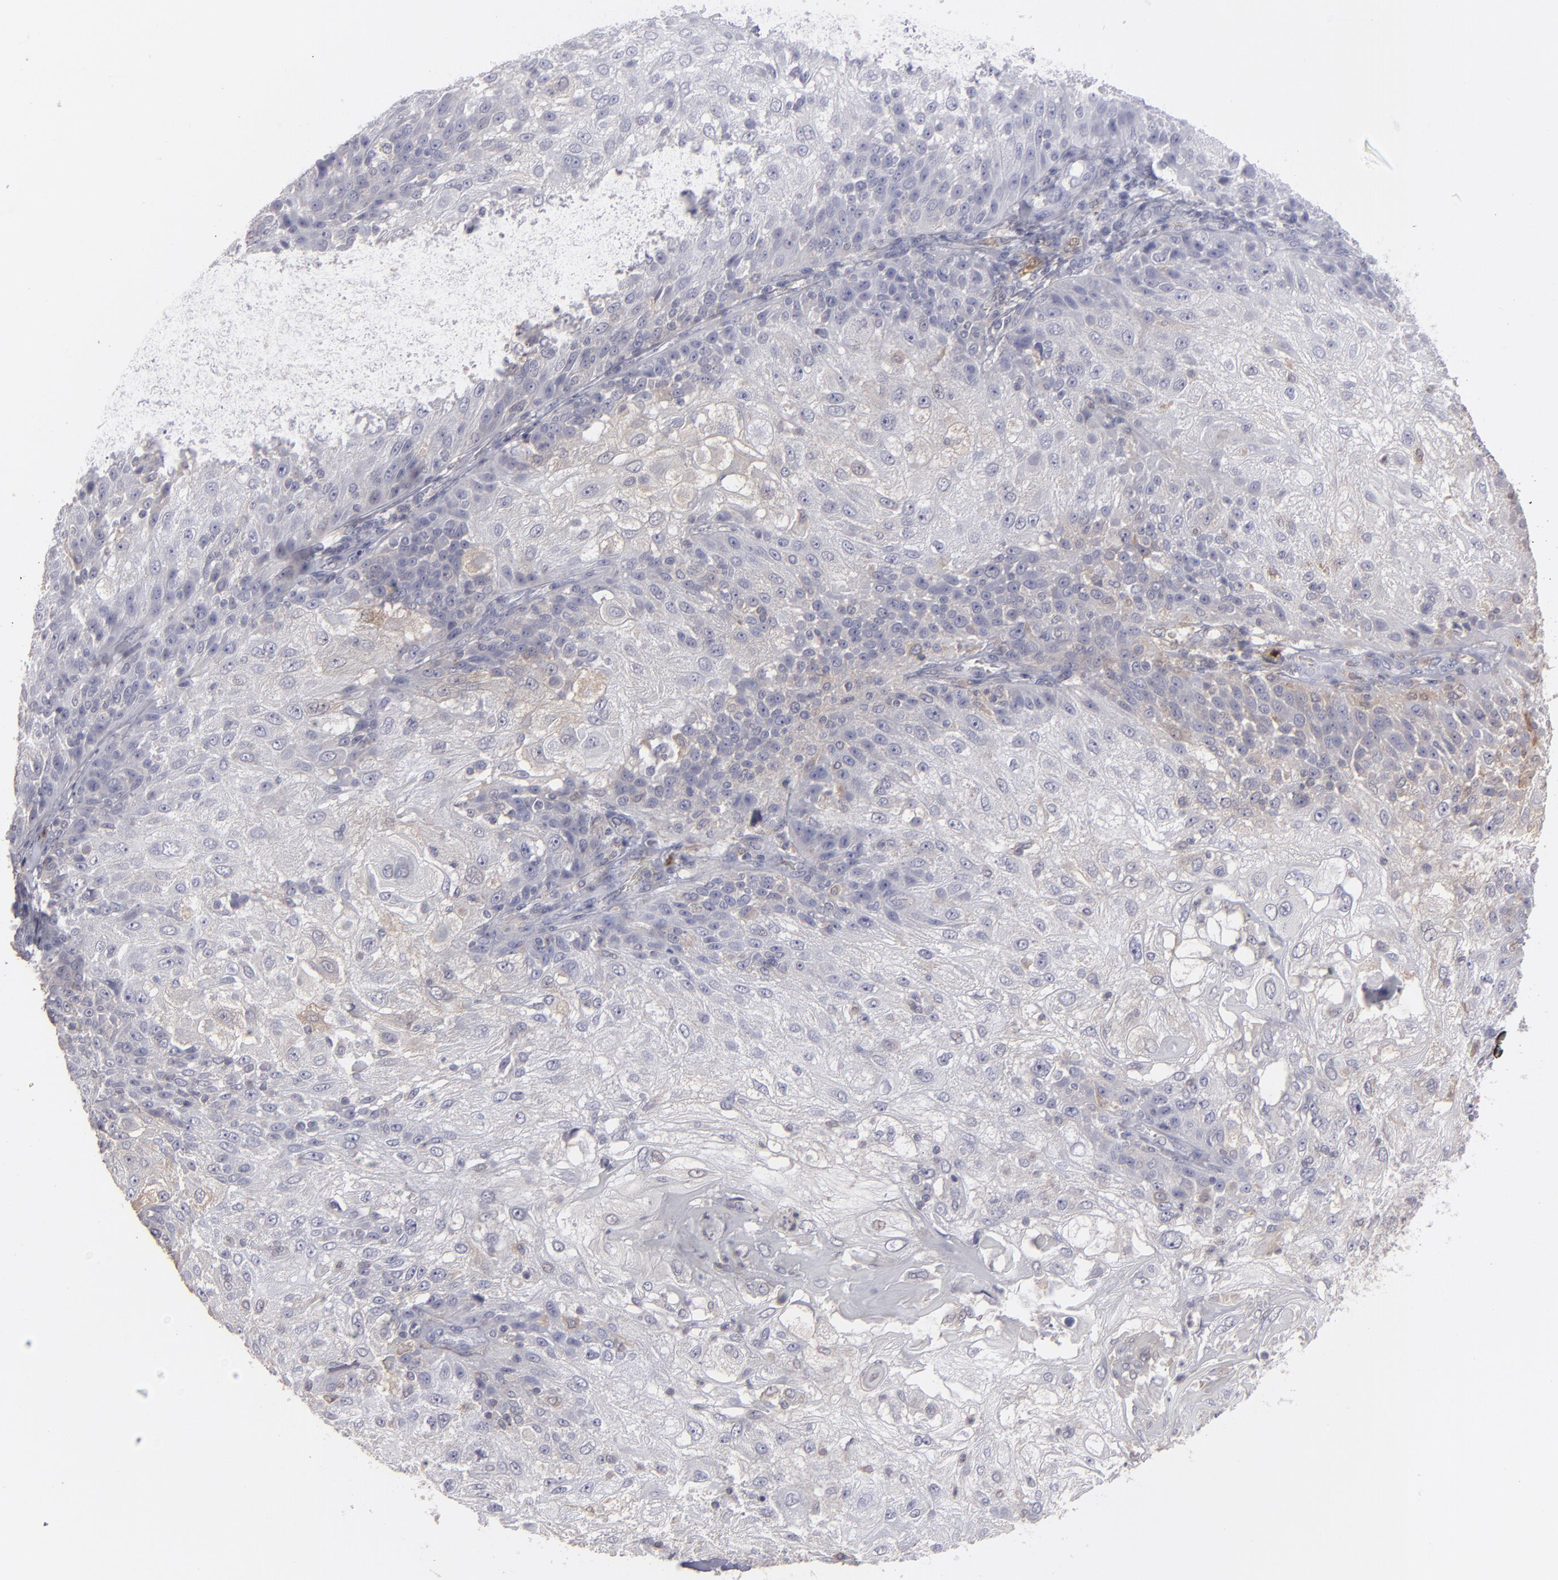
{"staining": {"intensity": "weak", "quantity": "<25%", "location": "cytoplasmic/membranous"}, "tissue": "skin cancer", "cell_type": "Tumor cells", "image_type": "cancer", "snomed": [{"axis": "morphology", "description": "Normal tissue, NOS"}, {"axis": "morphology", "description": "Squamous cell carcinoma, NOS"}, {"axis": "topography", "description": "Skin"}], "caption": "A high-resolution histopathology image shows immunohistochemistry staining of skin squamous cell carcinoma, which reveals no significant positivity in tumor cells.", "gene": "SEMA3G", "patient": {"sex": "female", "age": 83}}